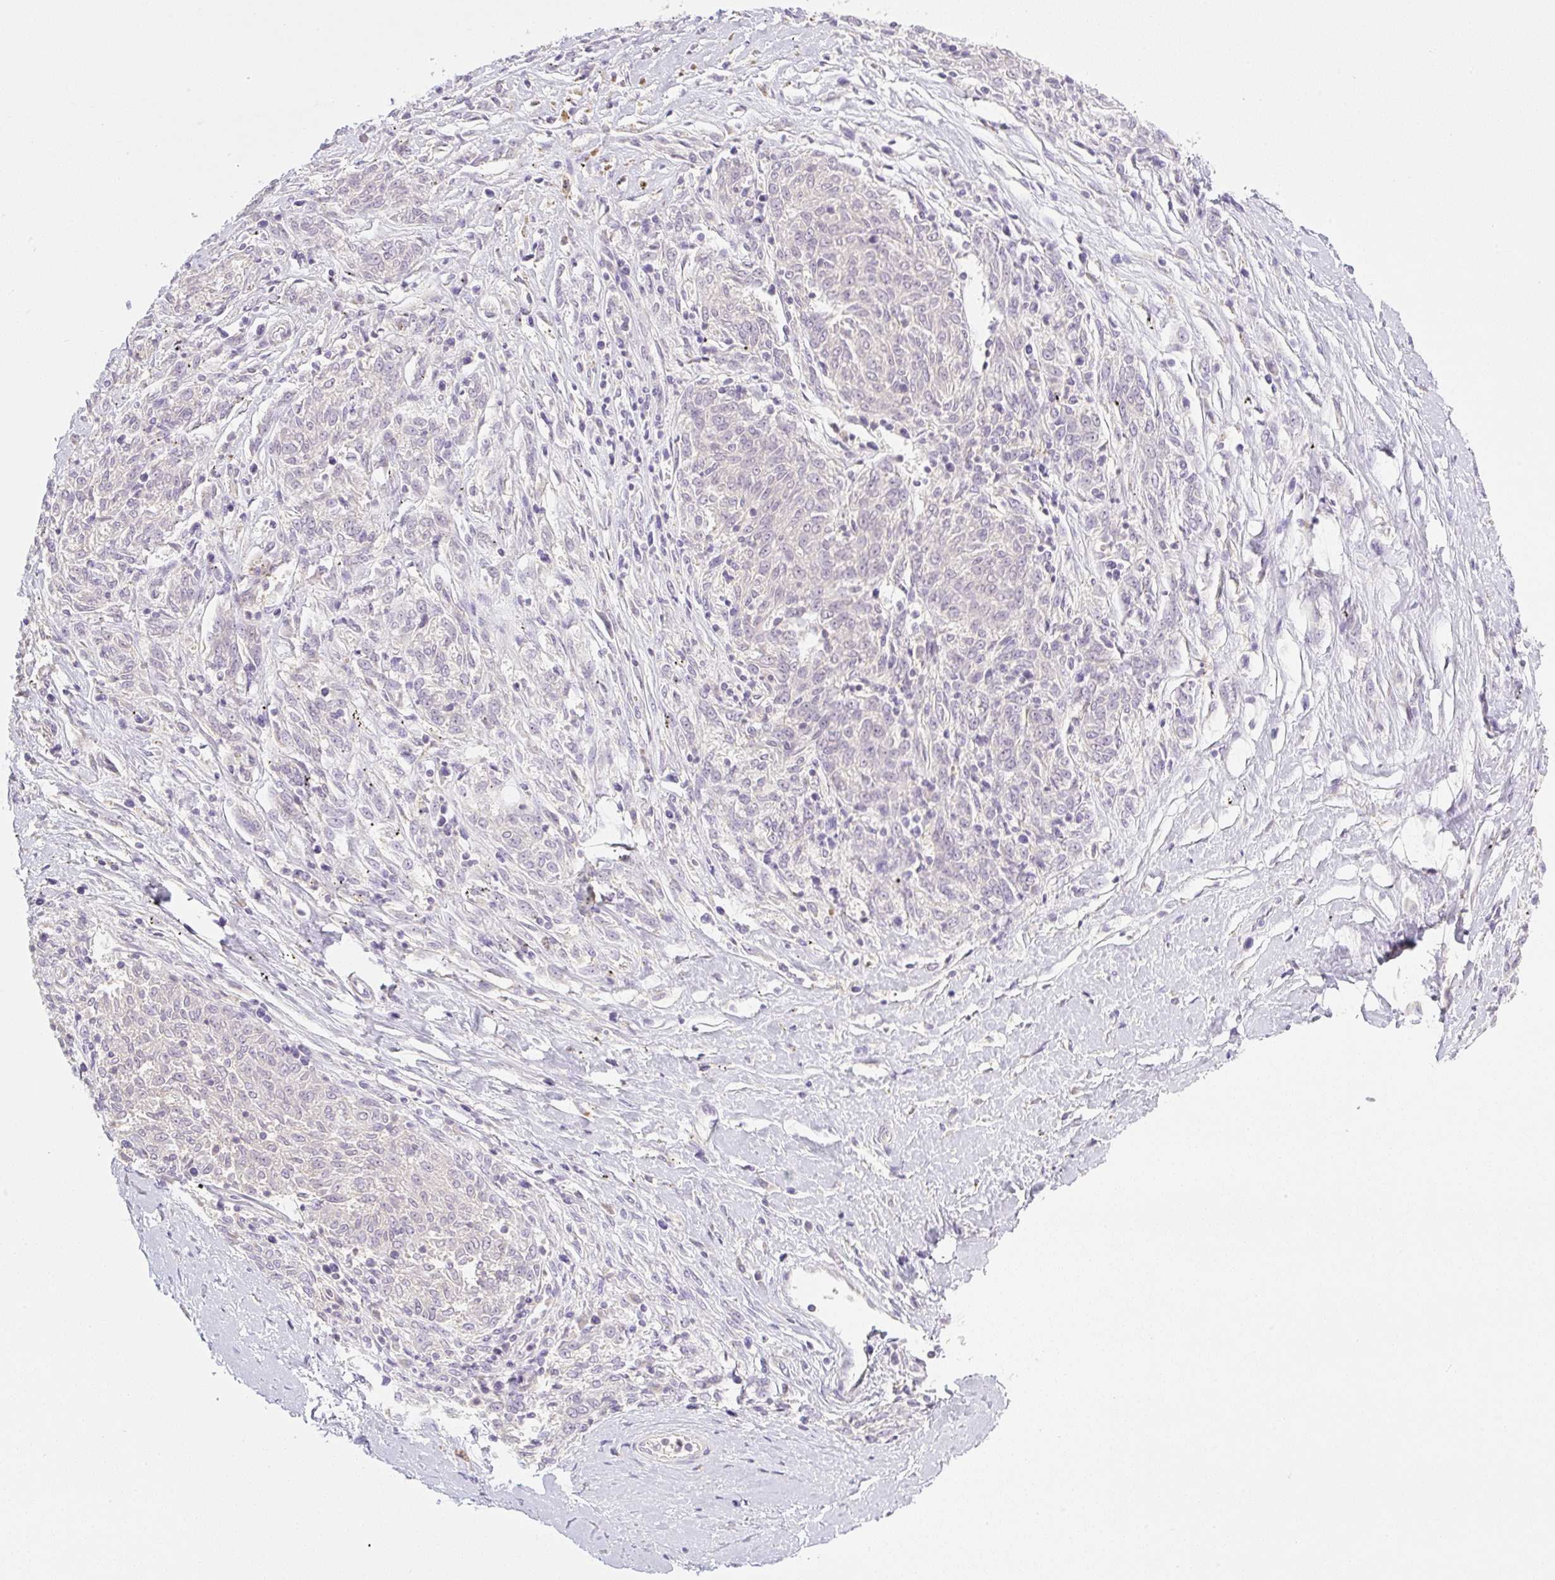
{"staining": {"intensity": "negative", "quantity": "none", "location": "none"}, "tissue": "melanoma", "cell_type": "Tumor cells", "image_type": "cancer", "snomed": [{"axis": "morphology", "description": "Malignant melanoma, NOS"}, {"axis": "topography", "description": "Skin"}], "caption": "Melanoma stained for a protein using immunohistochemistry (IHC) displays no staining tumor cells.", "gene": "MIA2", "patient": {"sex": "female", "age": 72}}